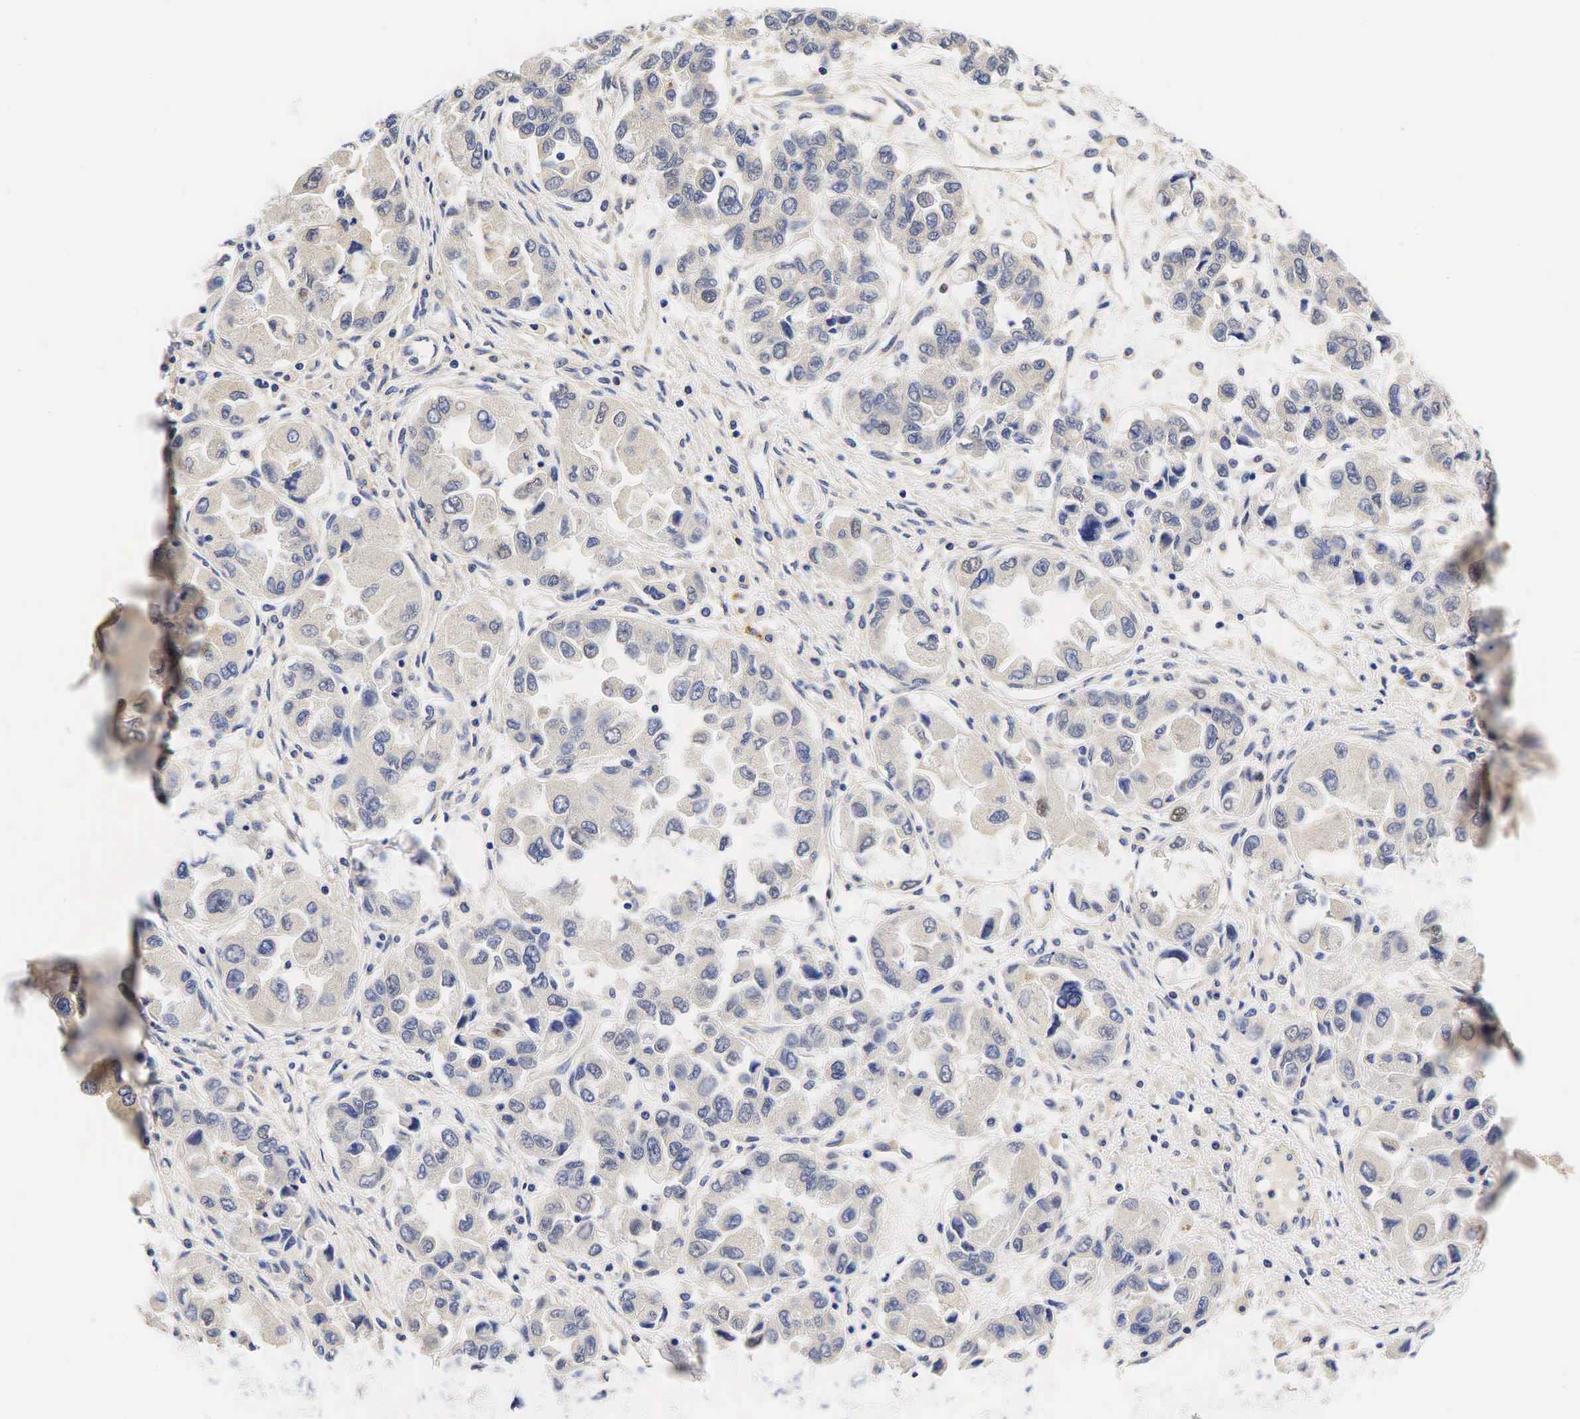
{"staining": {"intensity": "negative", "quantity": "none", "location": "none"}, "tissue": "ovarian cancer", "cell_type": "Tumor cells", "image_type": "cancer", "snomed": [{"axis": "morphology", "description": "Cystadenocarcinoma, serous, NOS"}, {"axis": "topography", "description": "Ovary"}], "caption": "This is an immunohistochemistry (IHC) image of human ovarian cancer. There is no expression in tumor cells.", "gene": "CCND1", "patient": {"sex": "female", "age": 84}}